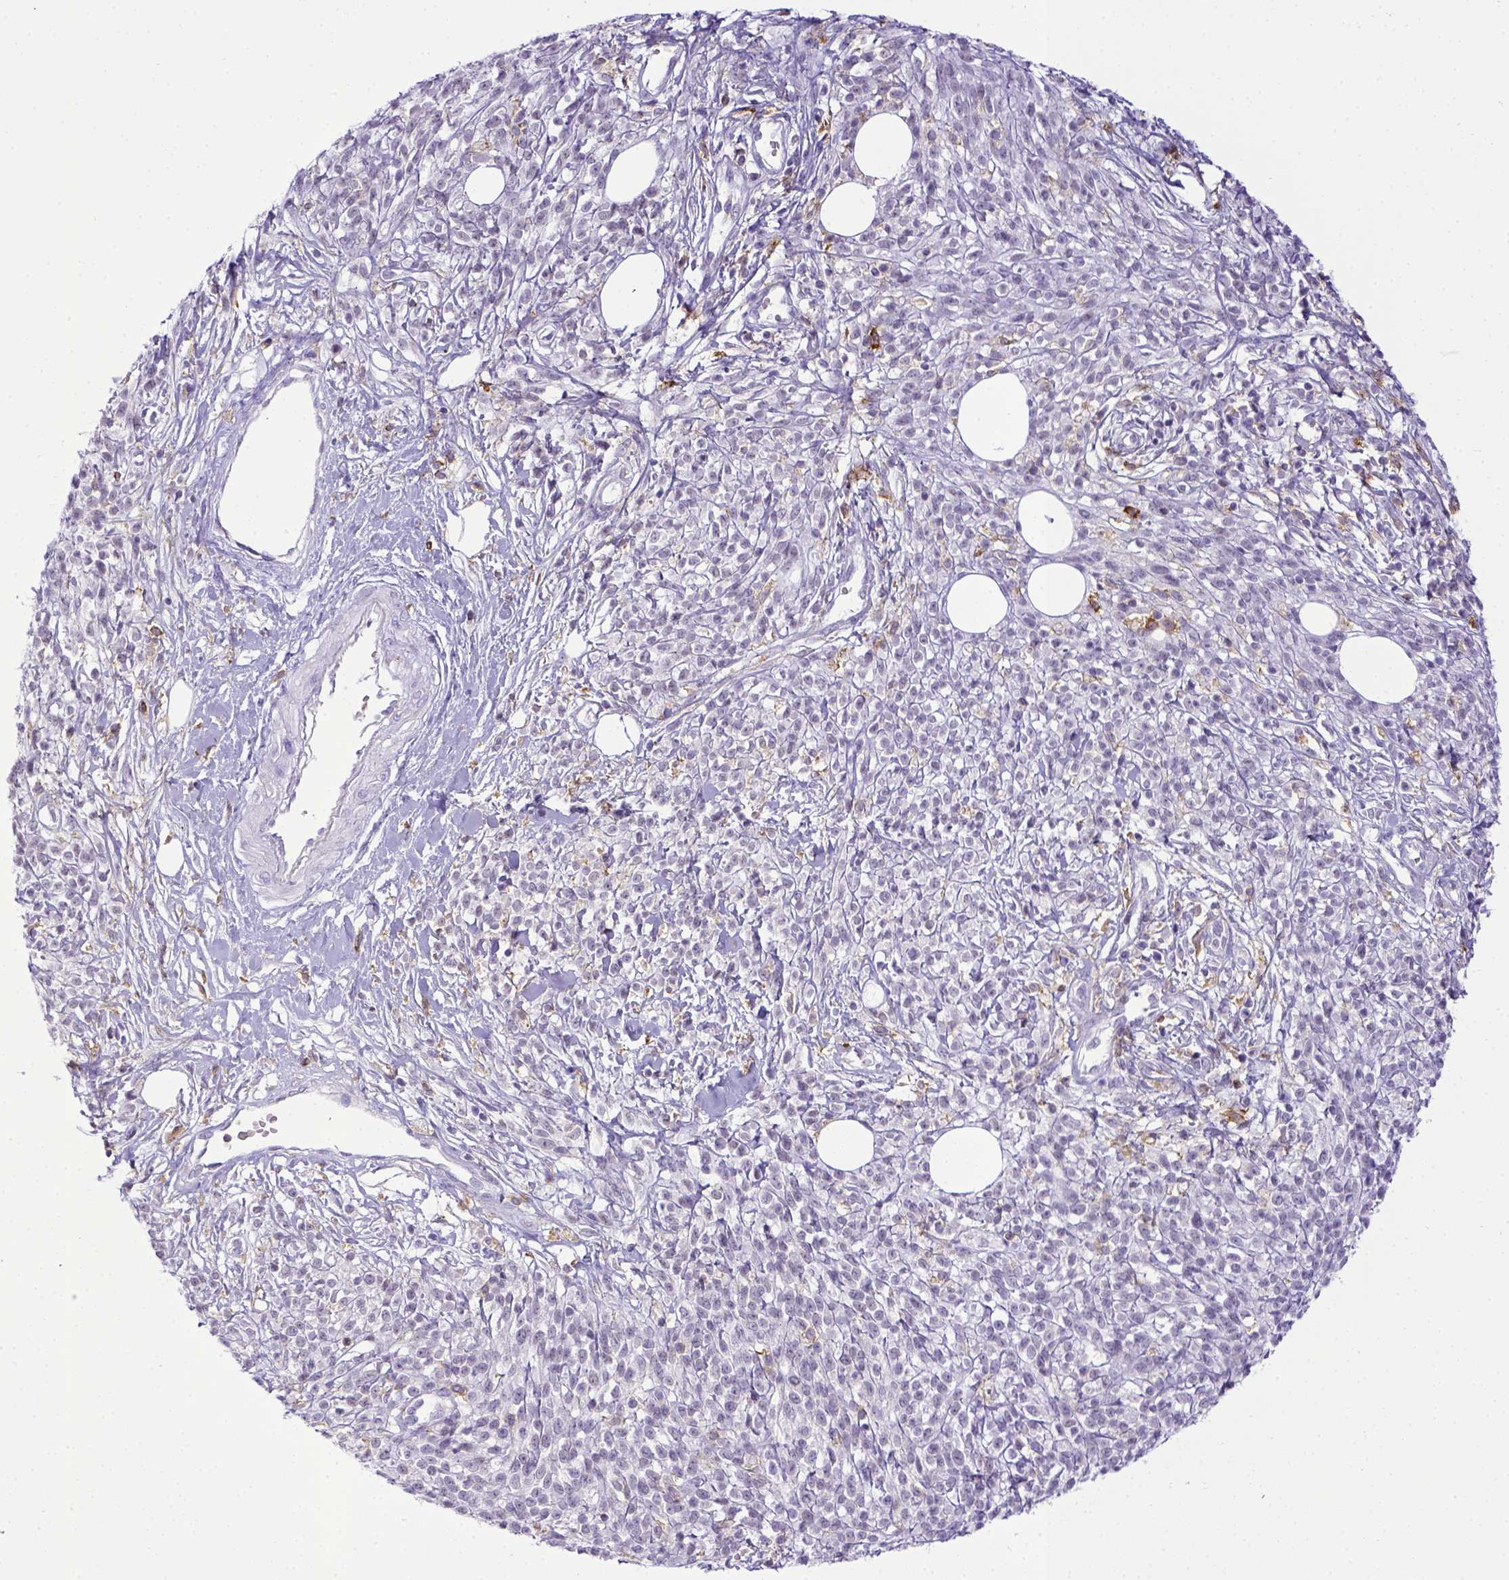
{"staining": {"intensity": "negative", "quantity": "none", "location": "none"}, "tissue": "melanoma", "cell_type": "Tumor cells", "image_type": "cancer", "snomed": [{"axis": "morphology", "description": "Malignant melanoma, NOS"}, {"axis": "topography", "description": "Skin"}, {"axis": "topography", "description": "Skin of trunk"}], "caption": "Immunohistochemical staining of melanoma shows no significant expression in tumor cells.", "gene": "ITGAM", "patient": {"sex": "male", "age": 74}}